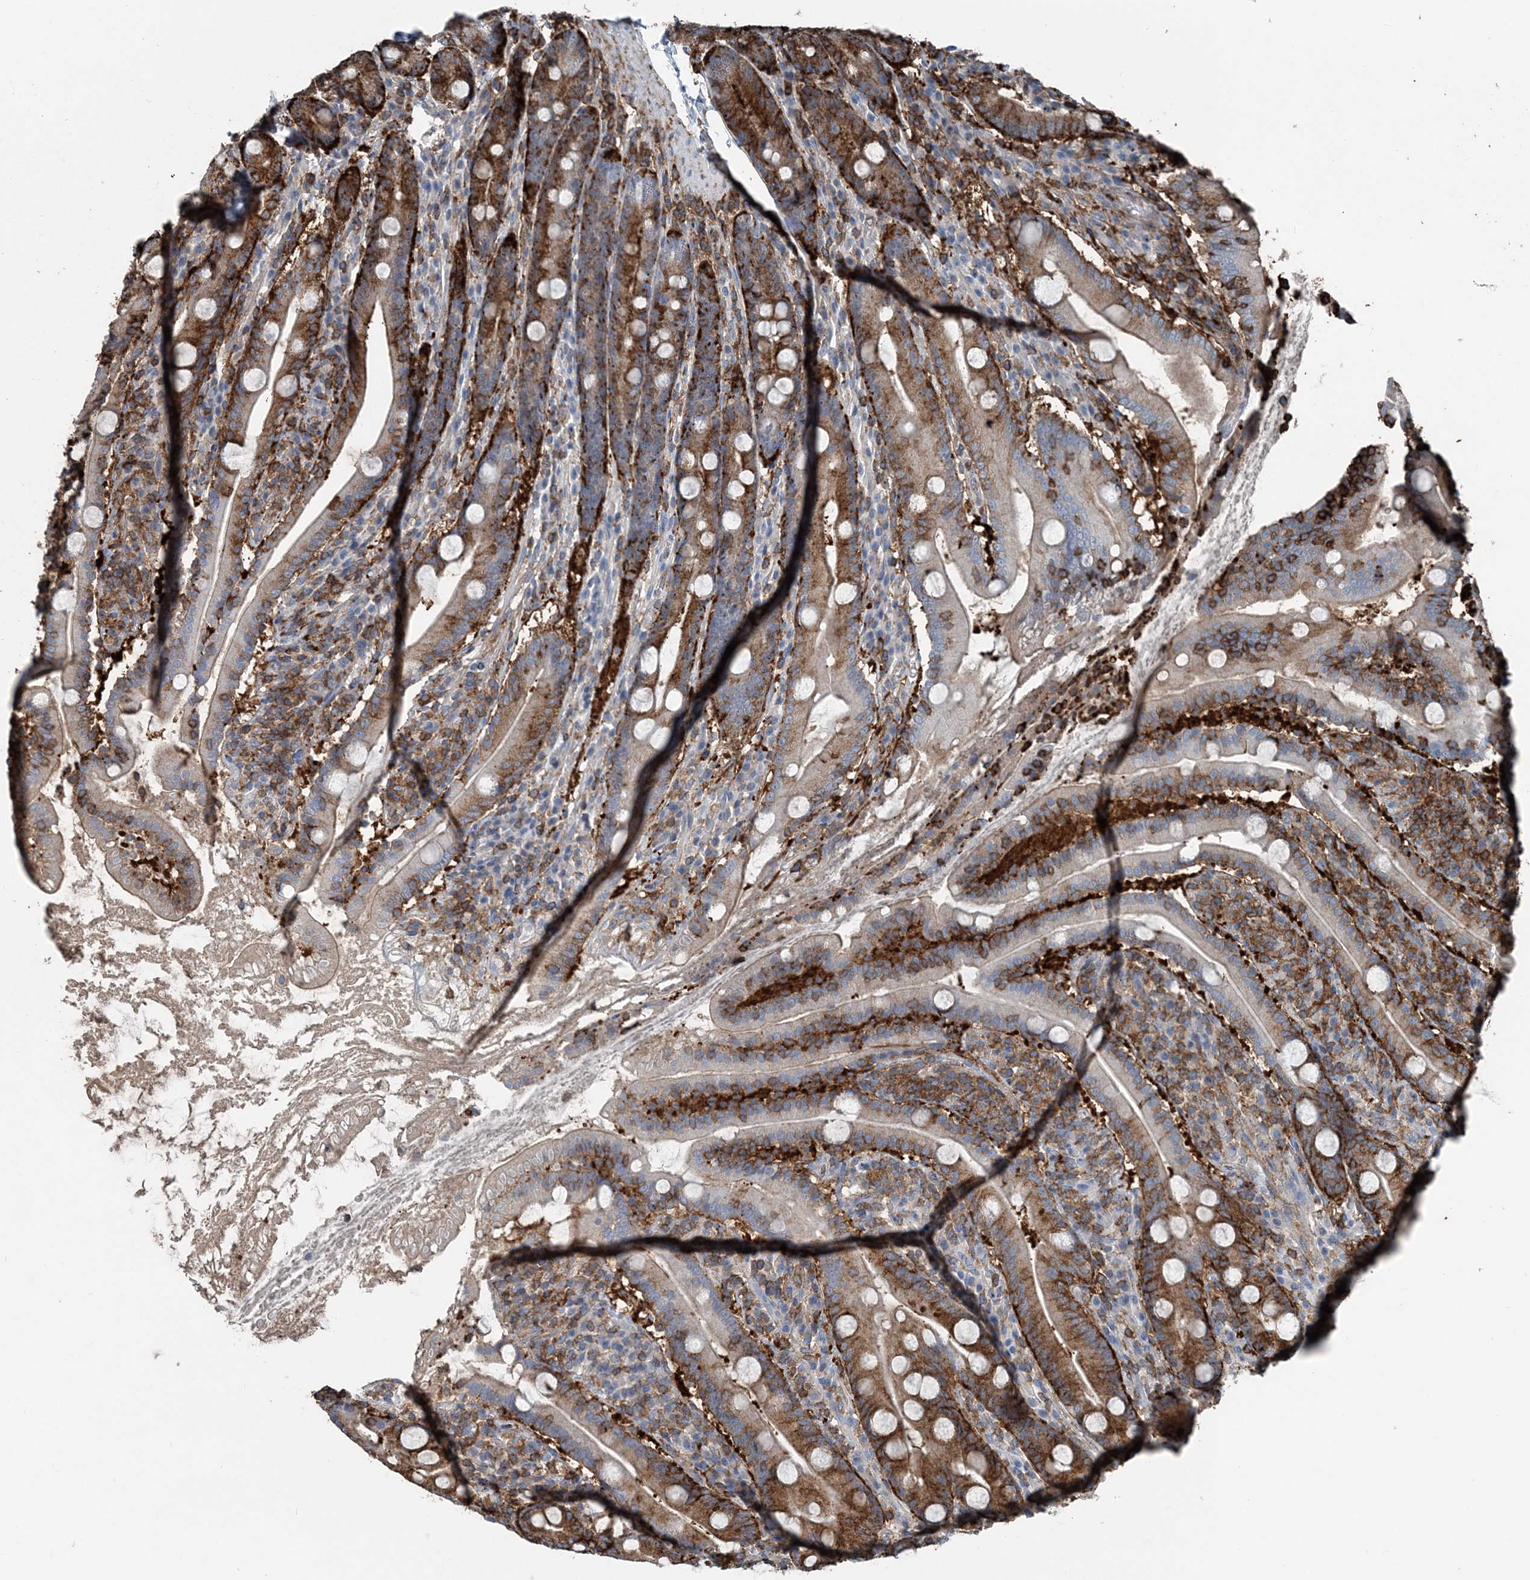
{"staining": {"intensity": "strong", "quantity": ">75%", "location": "cytoplasmic/membranous"}, "tissue": "duodenum", "cell_type": "Glandular cells", "image_type": "normal", "snomed": [{"axis": "morphology", "description": "Normal tissue, NOS"}, {"axis": "topography", "description": "Duodenum"}], "caption": "Strong cytoplasmic/membranous protein positivity is appreciated in approximately >75% of glandular cells in duodenum.", "gene": "CFL1", "patient": {"sex": "male", "age": 35}}